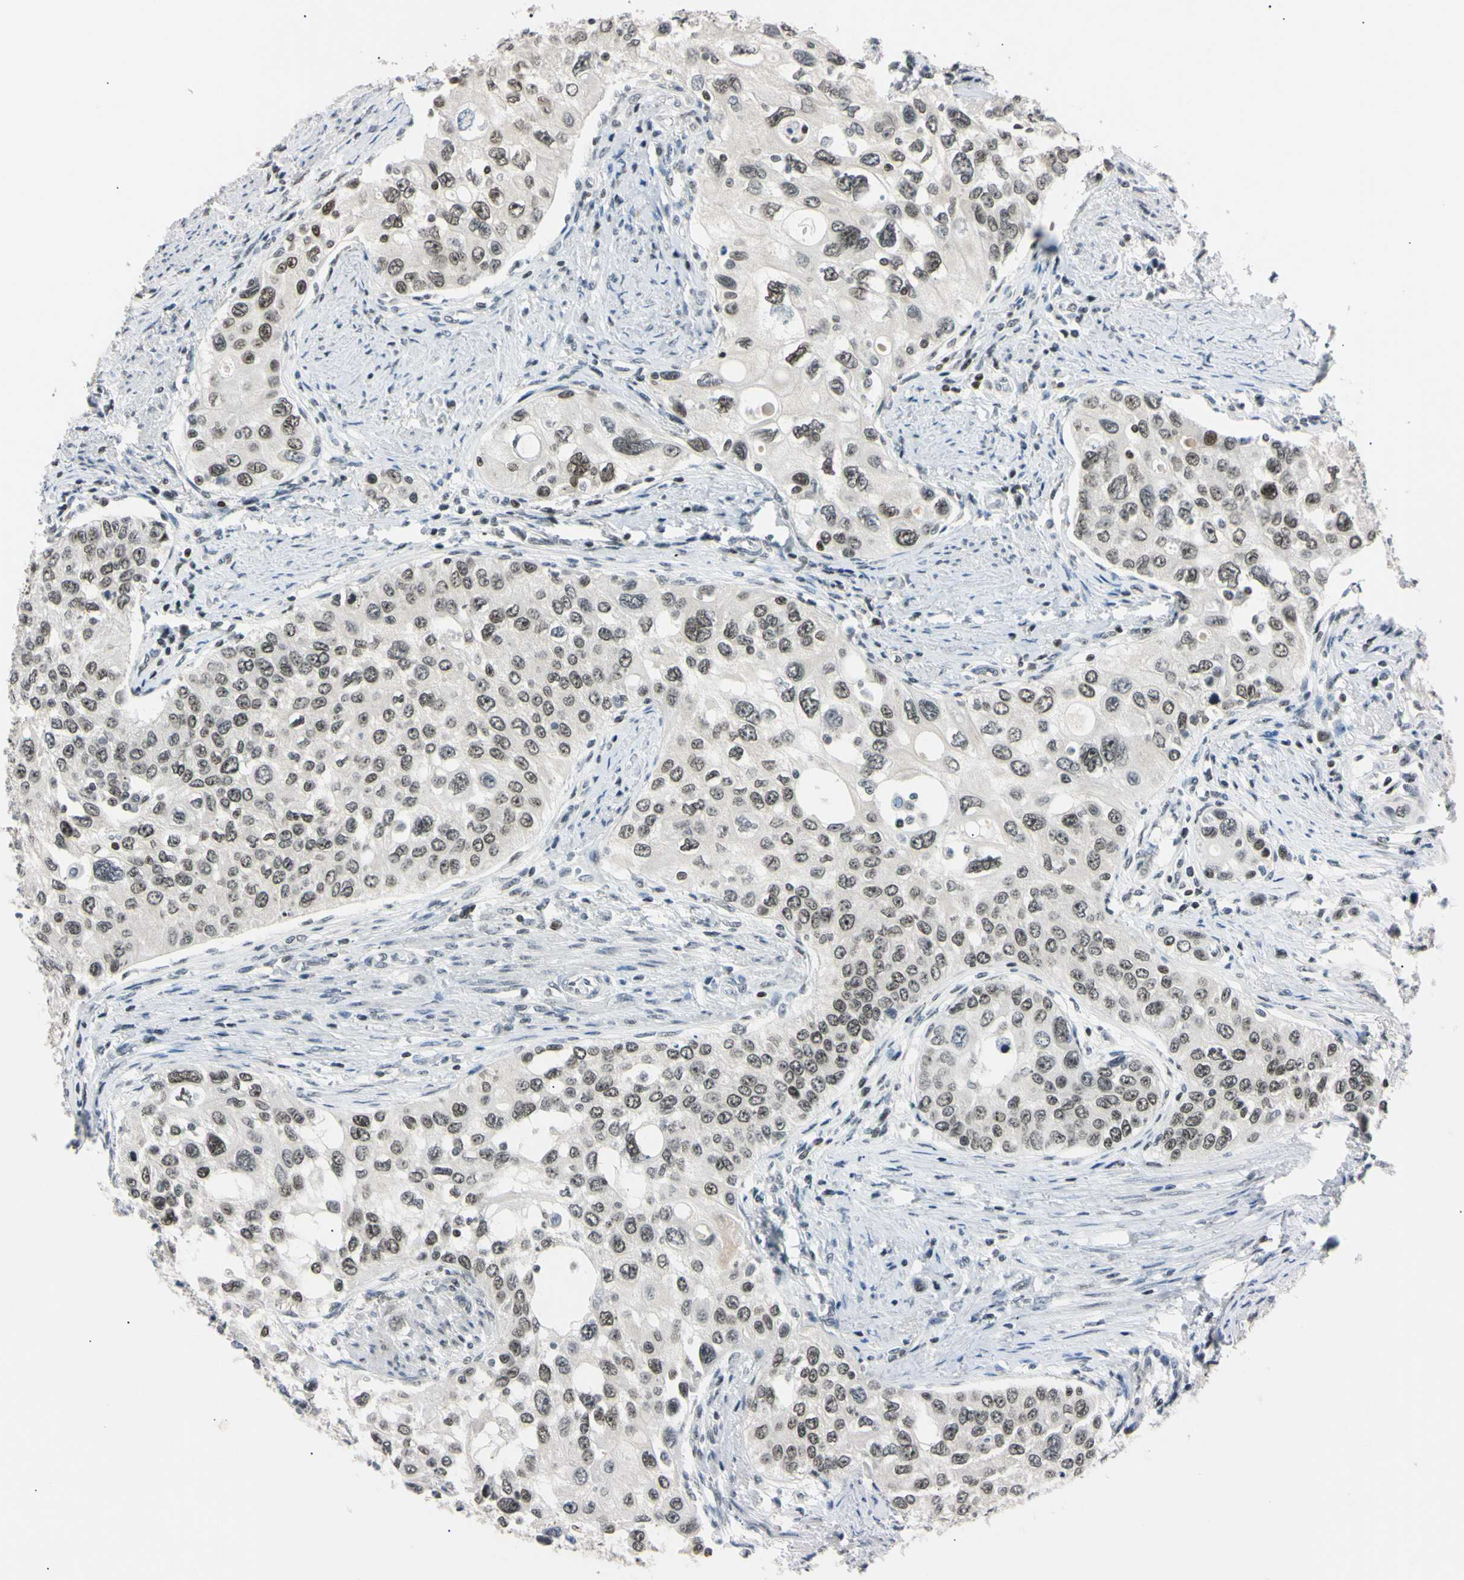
{"staining": {"intensity": "weak", "quantity": ">75%", "location": "nuclear"}, "tissue": "urothelial cancer", "cell_type": "Tumor cells", "image_type": "cancer", "snomed": [{"axis": "morphology", "description": "Urothelial carcinoma, High grade"}, {"axis": "topography", "description": "Urinary bladder"}], "caption": "Immunohistochemistry (IHC) image of neoplastic tissue: human urothelial cancer stained using IHC exhibits low levels of weak protein expression localized specifically in the nuclear of tumor cells, appearing as a nuclear brown color.", "gene": "C1orf174", "patient": {"sex": "female", "age": 56}}